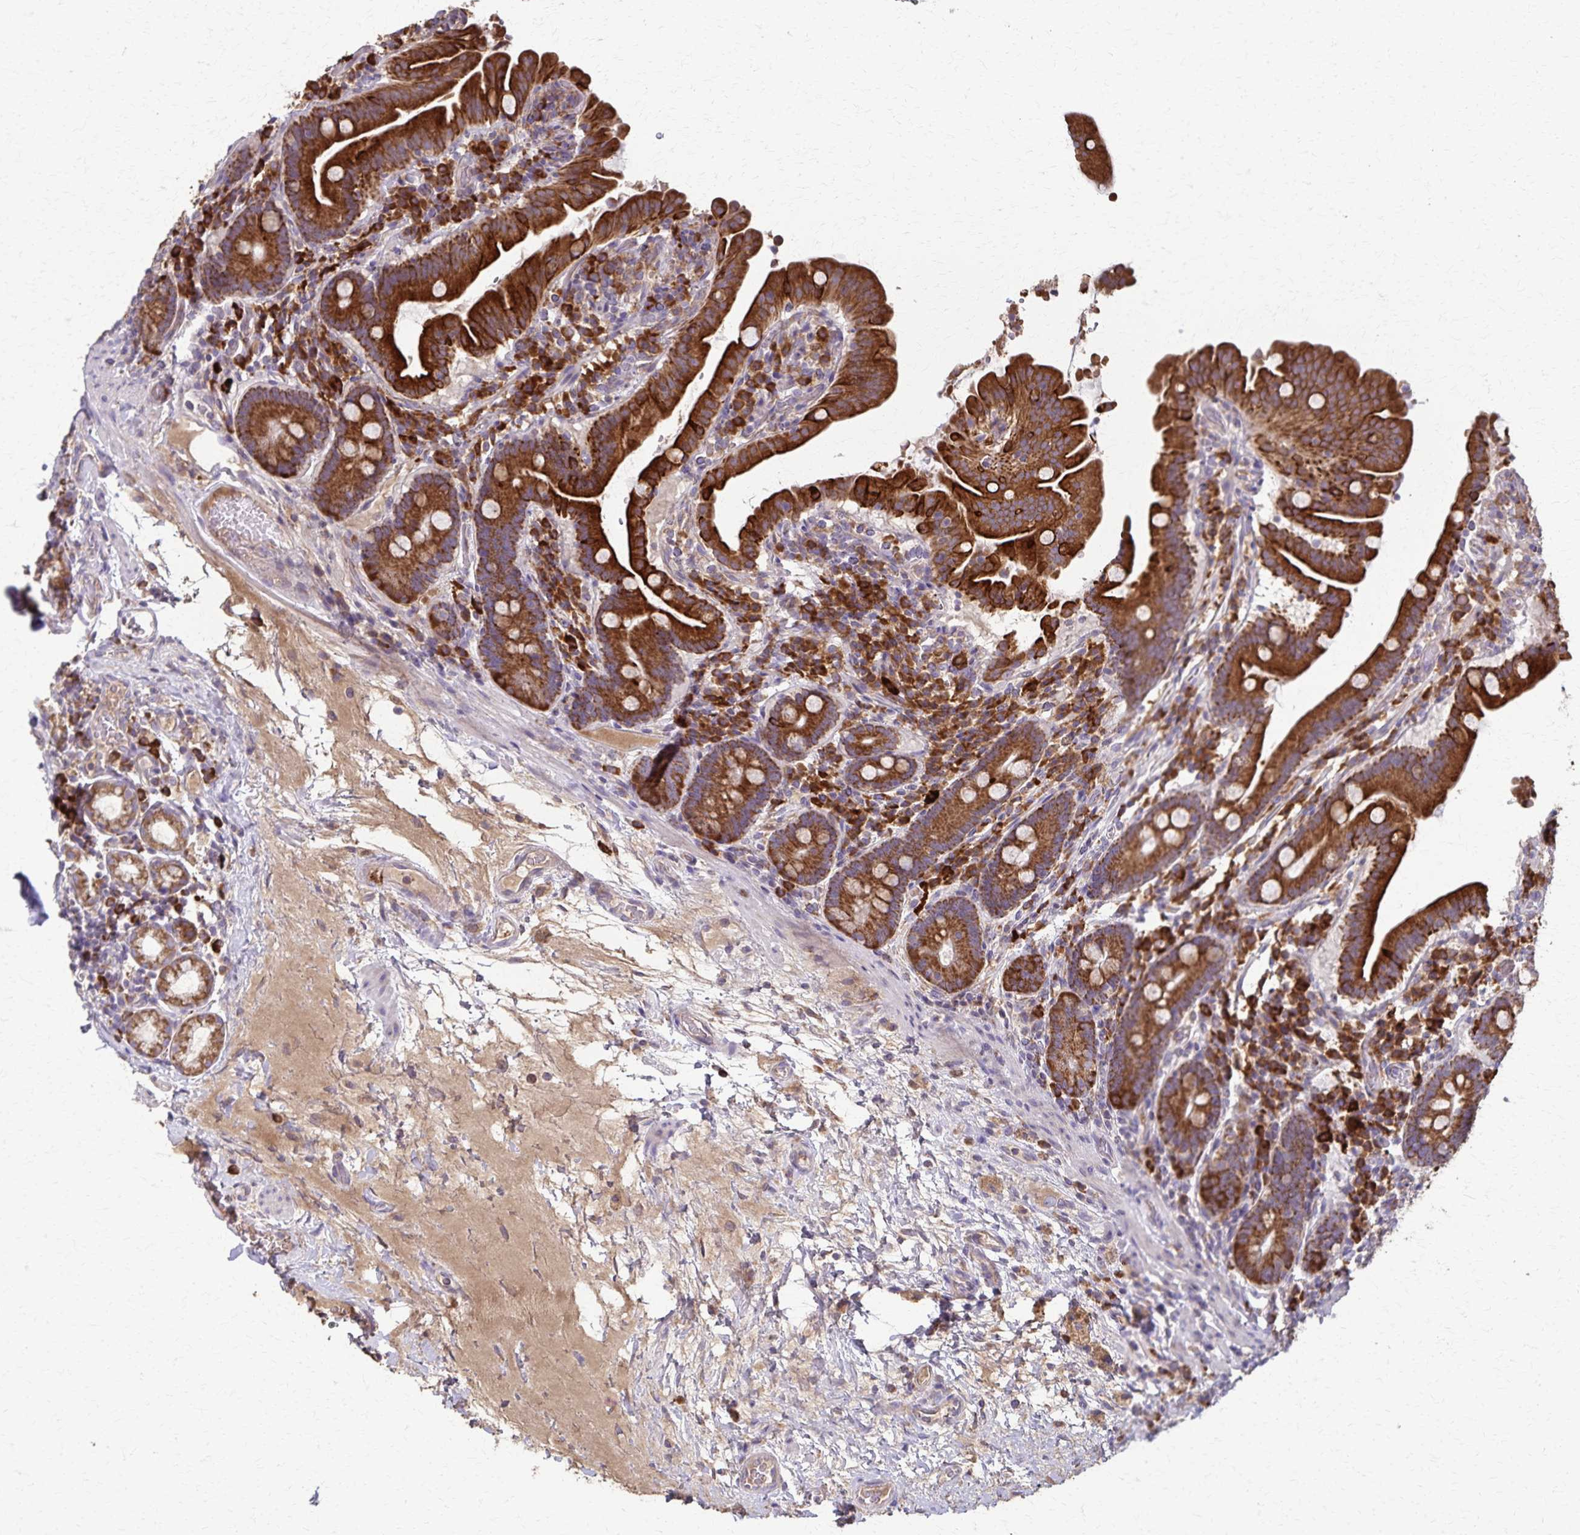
{"staining": {"intensity": "strong", "quantity": ">75%", "location": "cytoplasmic/membranous"}, "tissue": "small intestine", "cell_type": "Glandular cells", "image_type": "normal", "snomed": [{"axis": "morphology", "description": "Normal tissue, NOS"}, {"axis": "topography", "description": "Small intestine"}], "caption": "Immunohistochemical staining of benign human small intestine exhibits strong cytoplasmic/membranous protein expression in about >75% of glandular cells. Nuclei are stained in blue.", "gene": "RNF10", "patient": {"sex": "male", "age": 26}}